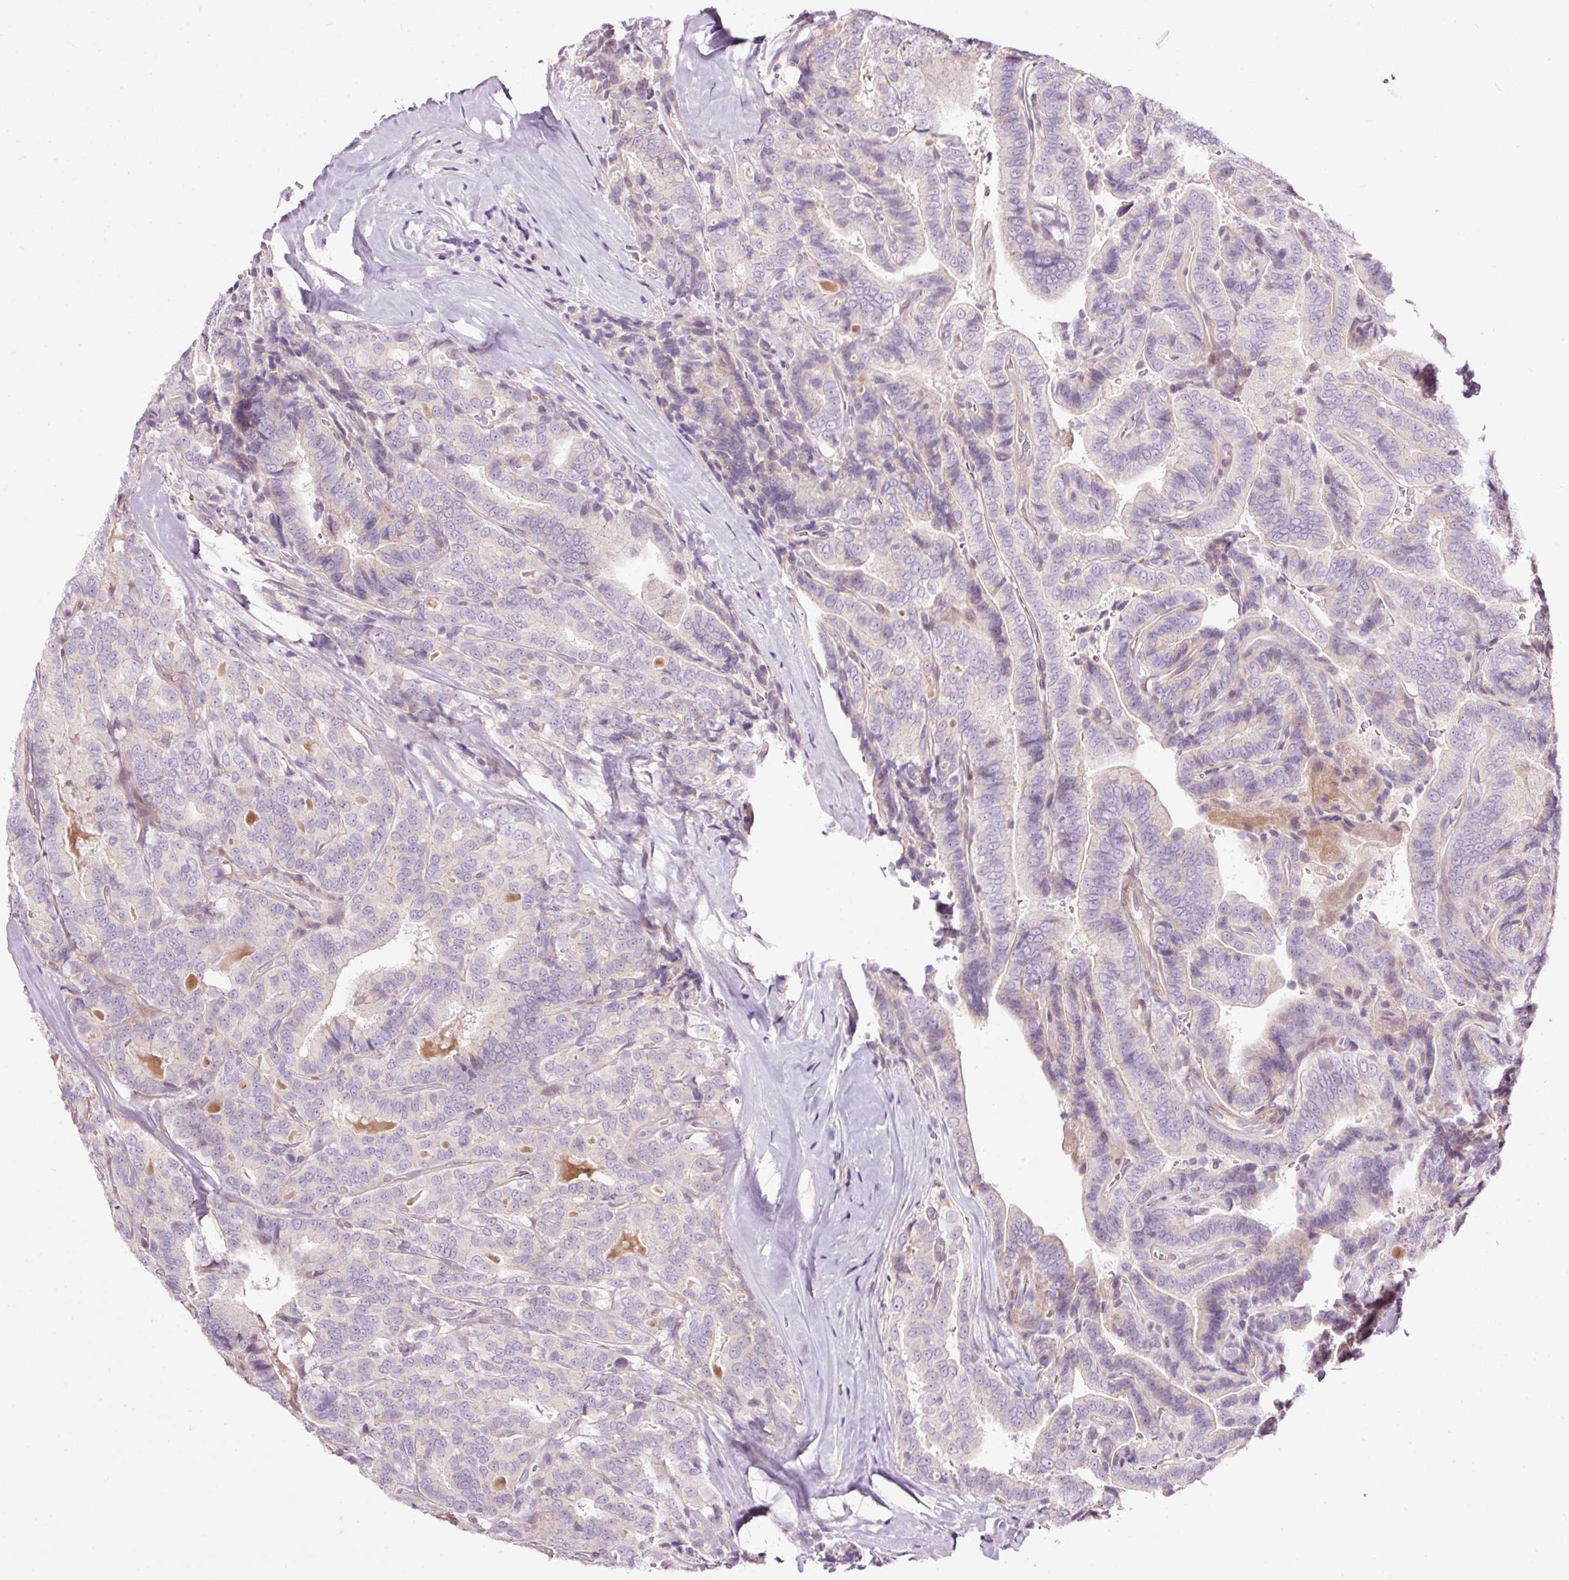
{"staining": {"intensity": "weak", "quantity": "<25%", "location": "cytoplasmic/membranous"}, "tissue": "thyroid cancer", "cell_type": "Tumor cells", "image_type": "cancer", "snomed": [{"axis": "morphology", "description": "Papillary adenocarcinoma, NOS"}, {"axis": "topography", "description": "Thyroid gland"}], "caption": "Image shows no significant protein expression in tumor cells of papillary adenocarcinoma (thyroid).", "gene": "FCRL4", "patient": {"sex": "male", "age": 61}}